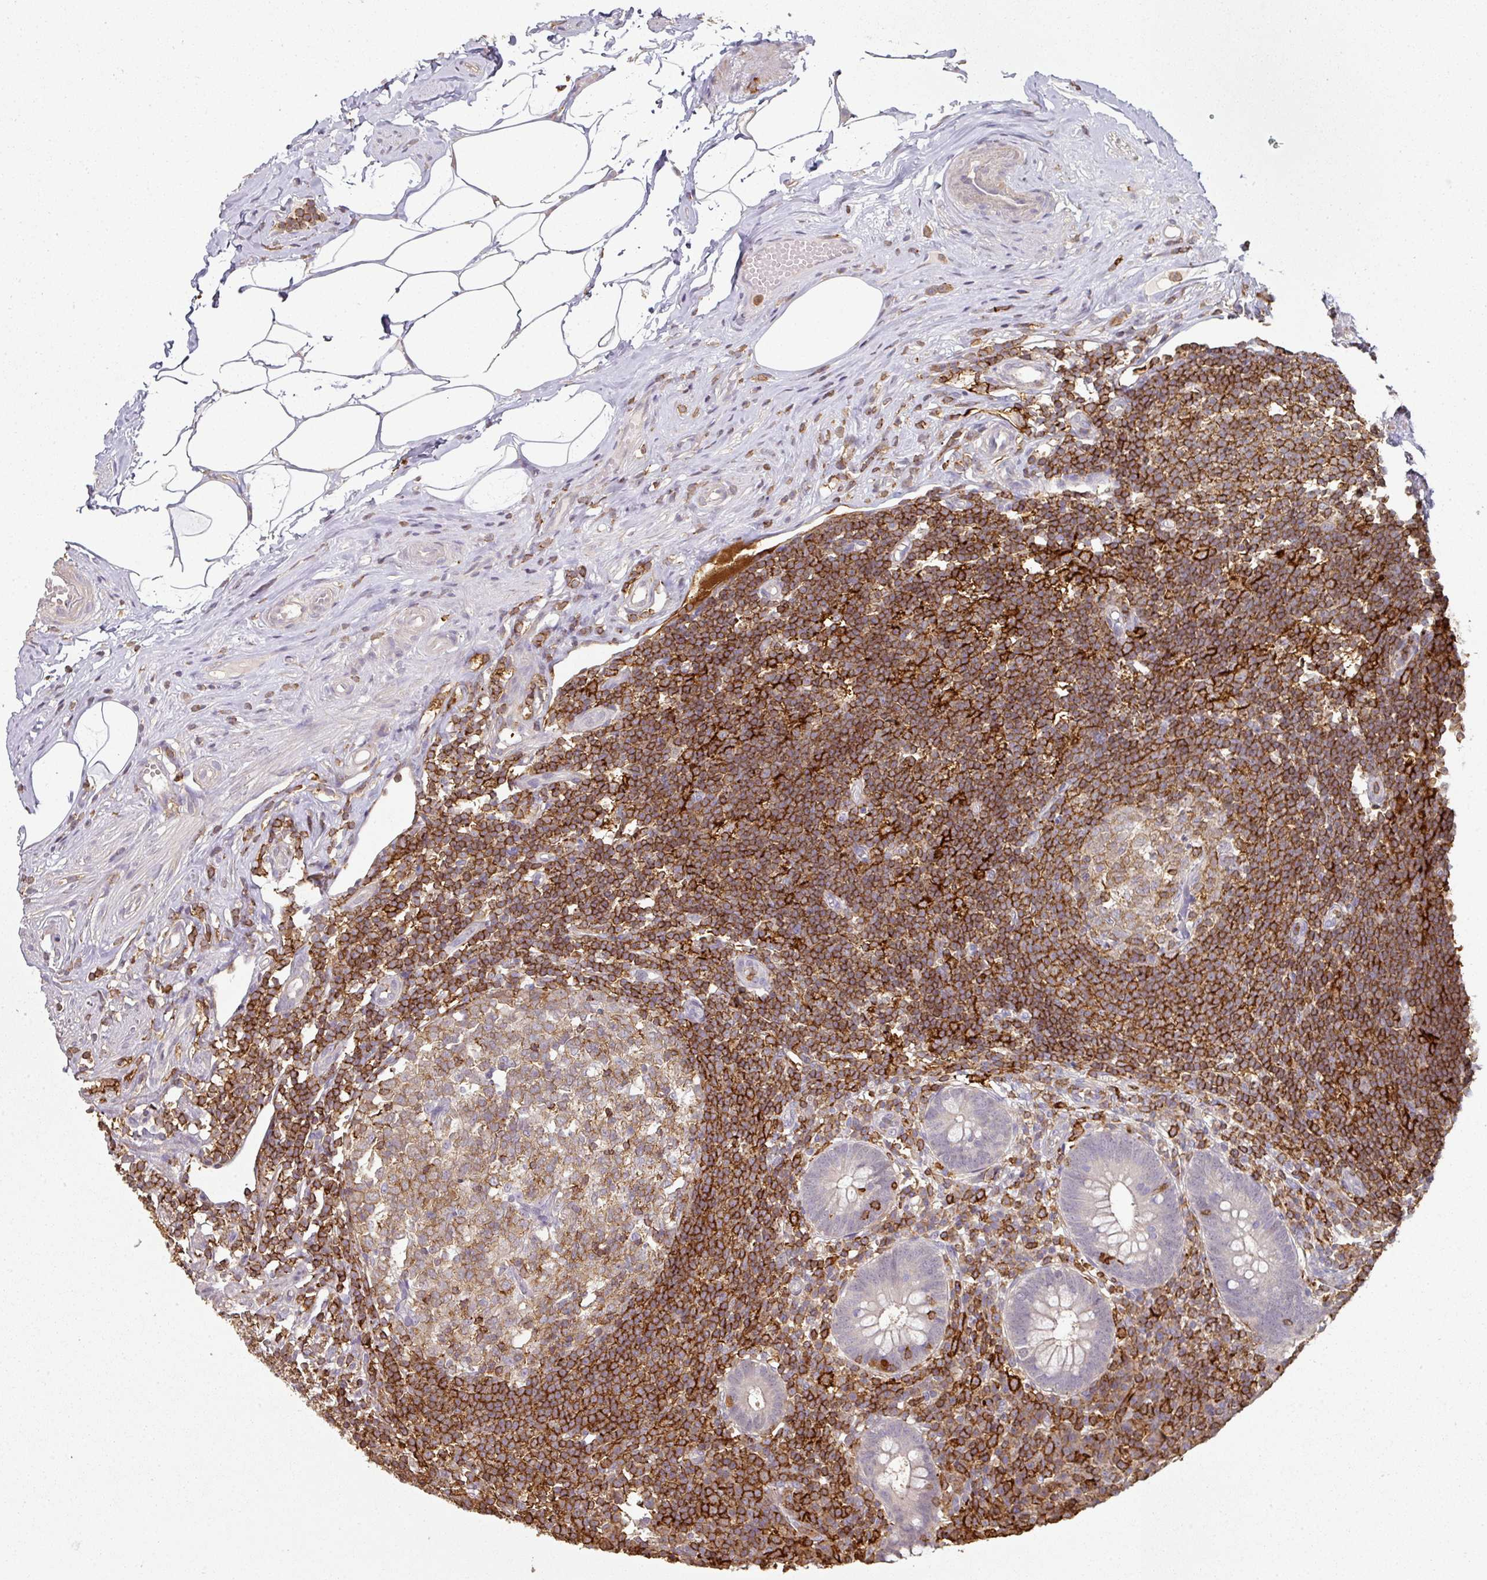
{"staining": {"intensity": "negative", "quantity": "none", "location": "none"}, "tissue": "appendix", "cell_type": "Glandular cells", "image_type": "normal", "snomed": [{"axis": "morphology", "description": "Normal tissue, NOS"}, {"axis": "topography", "description": "Appendix"}], "caption": "IHC histopathology image of normal appendix: appendix stained with DAB (3,3'-diaminobenzidine) reveals no significant protein staining in glandular cells. (Stains: DAB immunohistochemistry (IHC) with hematoxylin counter stain, Microscopy: brightfield microscopy at high magnification).", "gene": "OLFML2B", "patient": {"sex": "female", "age": 56}}